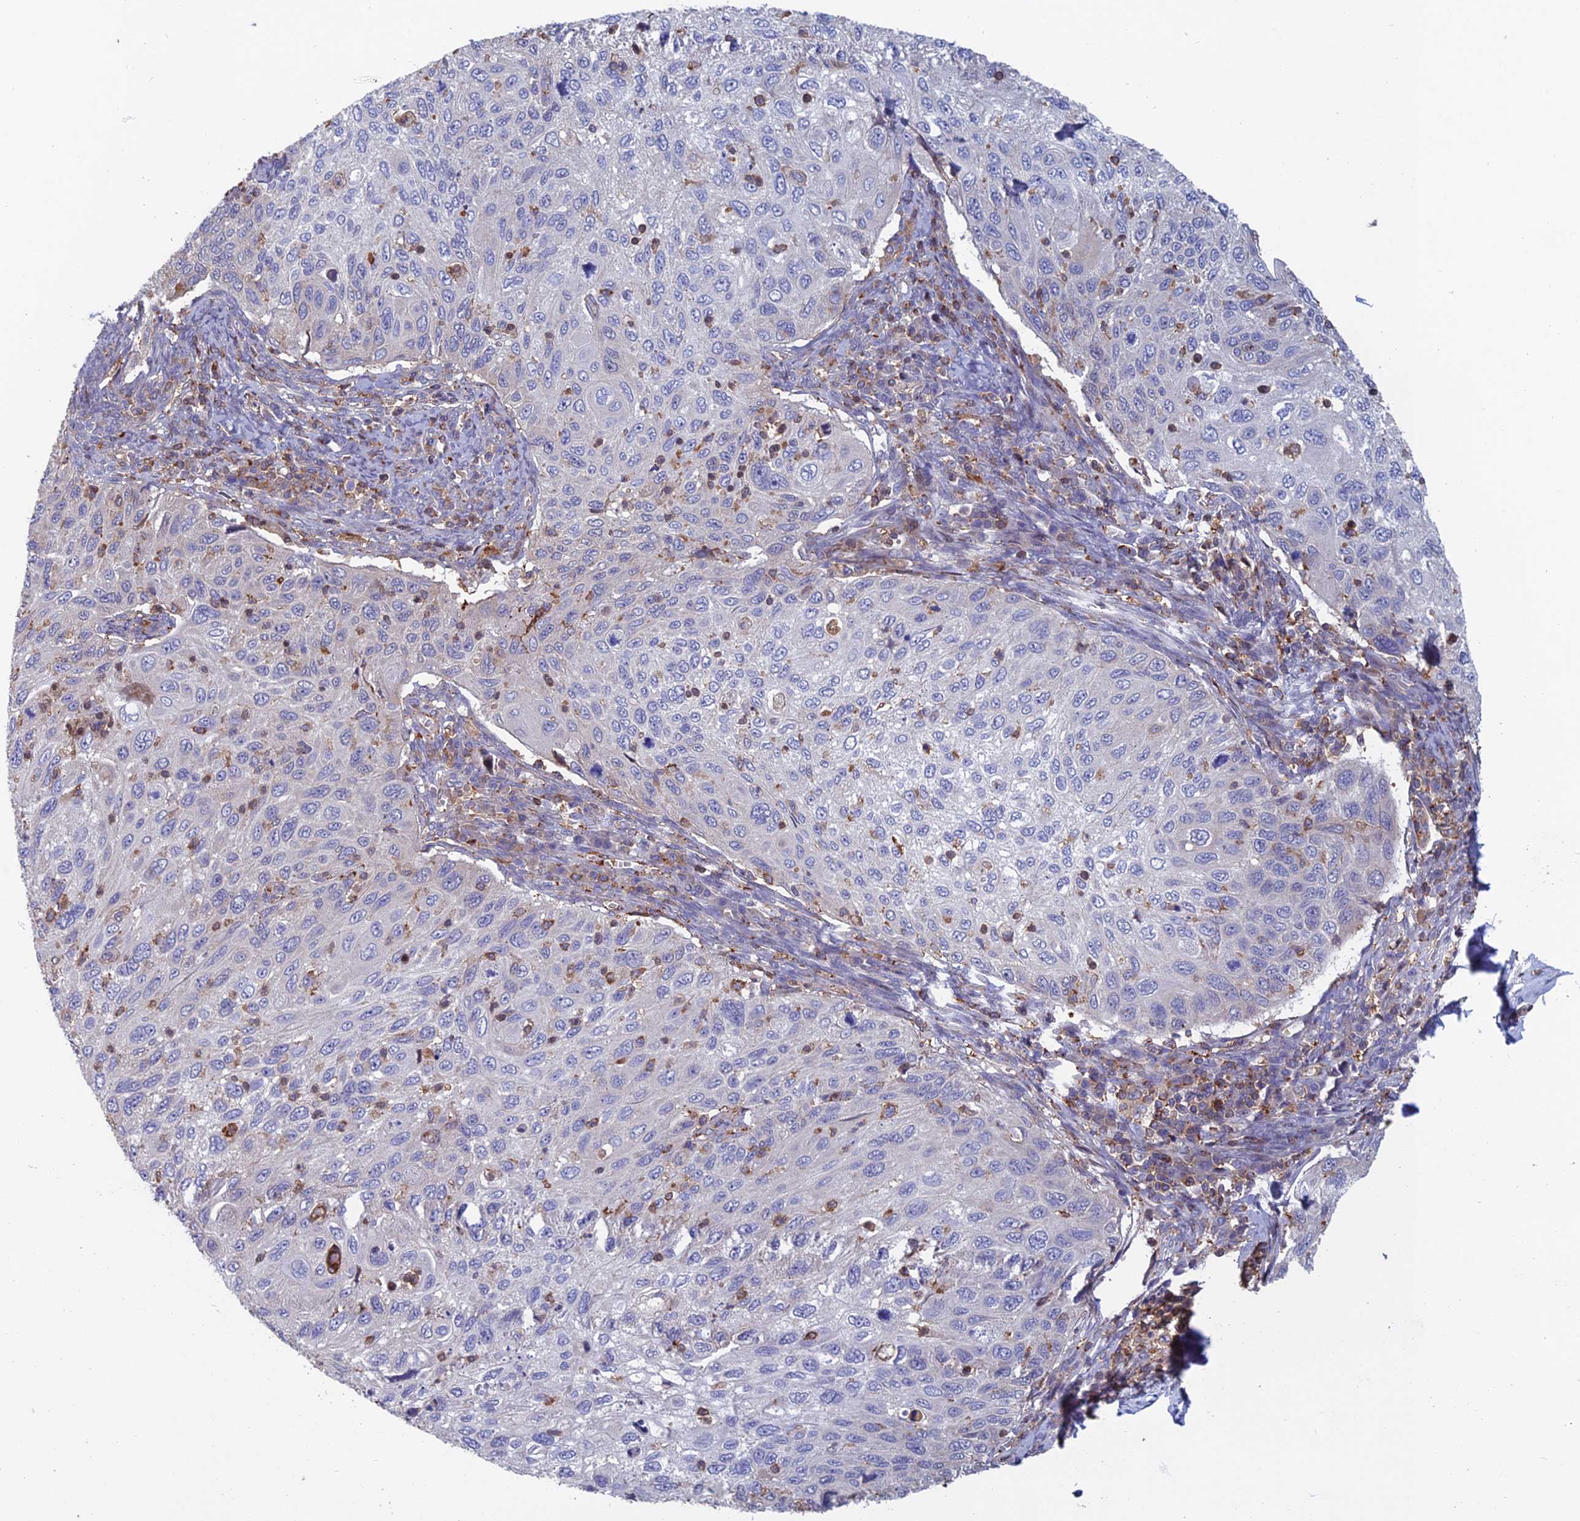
{"staining": {"intensity": "negative", "quantity": "none", "location": "none"}, "tissue": "cervical cancer", "cell_type": "Tumor cells", "image_type": "cancer", "snomed": [{"axis": "morphology", "description": "Squamous cell carcinoma, NOS"}, {"axis": "topography", "description": "Cervix"}], "caption": "This is an immunohistochemistry (IHC) photomicrograph of human cervical squamous cell carcinoma. There is no positivity in tumor cells.", "gene": "C15orf62", "patient": {"sex": "female", "age": 70}}